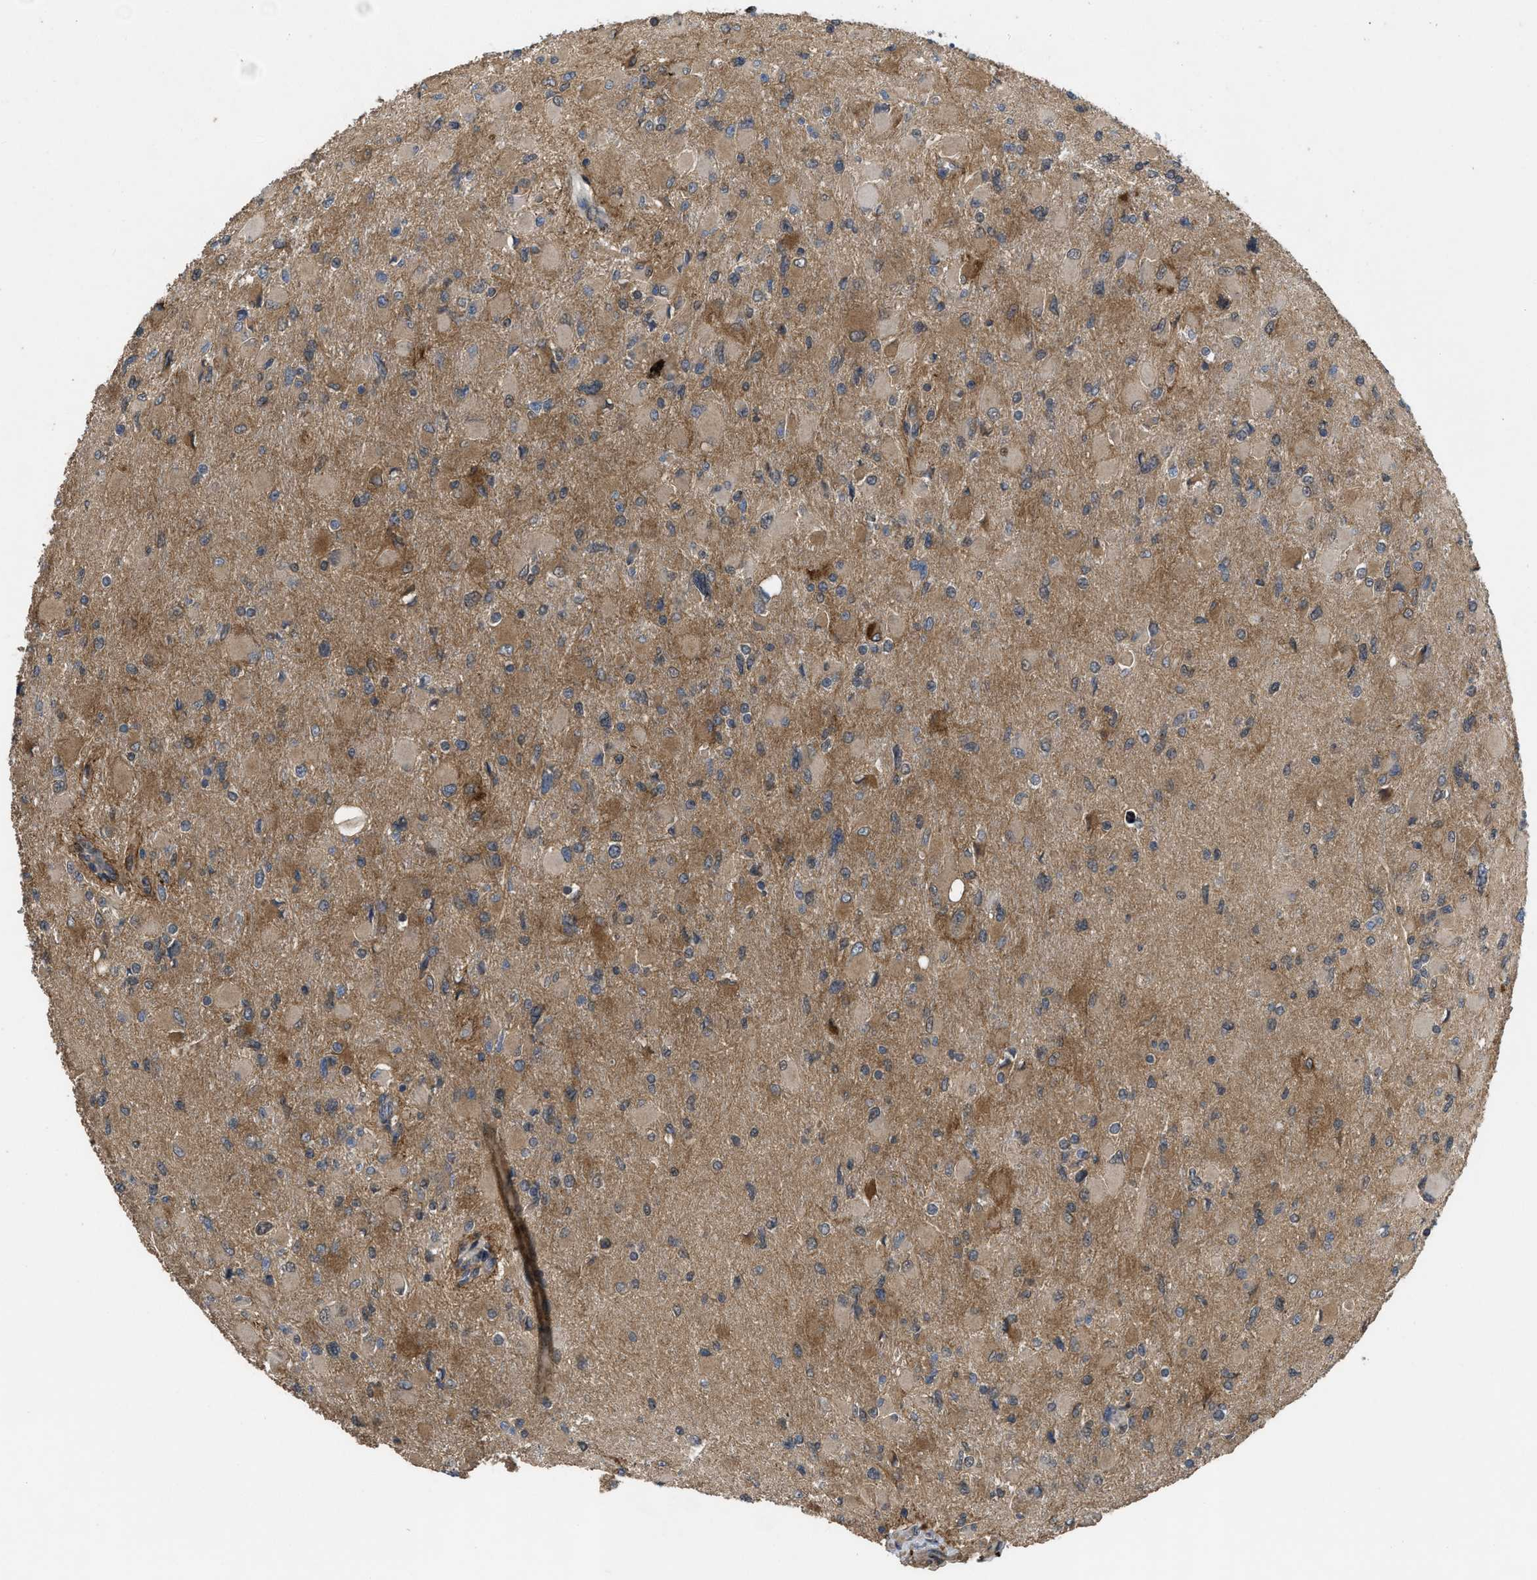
{"staining": {"intensity": "moderate", "quantity": ">75%", "location": "cytoplasmic/membranous"}, "tissue": "glioma", "cell_type": "Tumor cells", "image_type": "cancer", "snomed": [{"axis": "morphology", "description": "Glioma, malignant, High grade"}, {"axis": "topography", "description": "Cerebral cortex"}], "caption": "Immunohistochemistry staining of malignant glioma (high-grade), which displays medium levels of moderate cytoplasmic/membranous positivity in about >75% of tumor cells indicating moderate cytoplasmic/membranous protein positivity. The staining was performed using DAB (3,3'-diaminobenzidine) (brown) for protein detection and nuclei were counterstained in hematoxylin (blue).", "gene": "UTRN", "patient": {"sex": "female", "age": 36}}